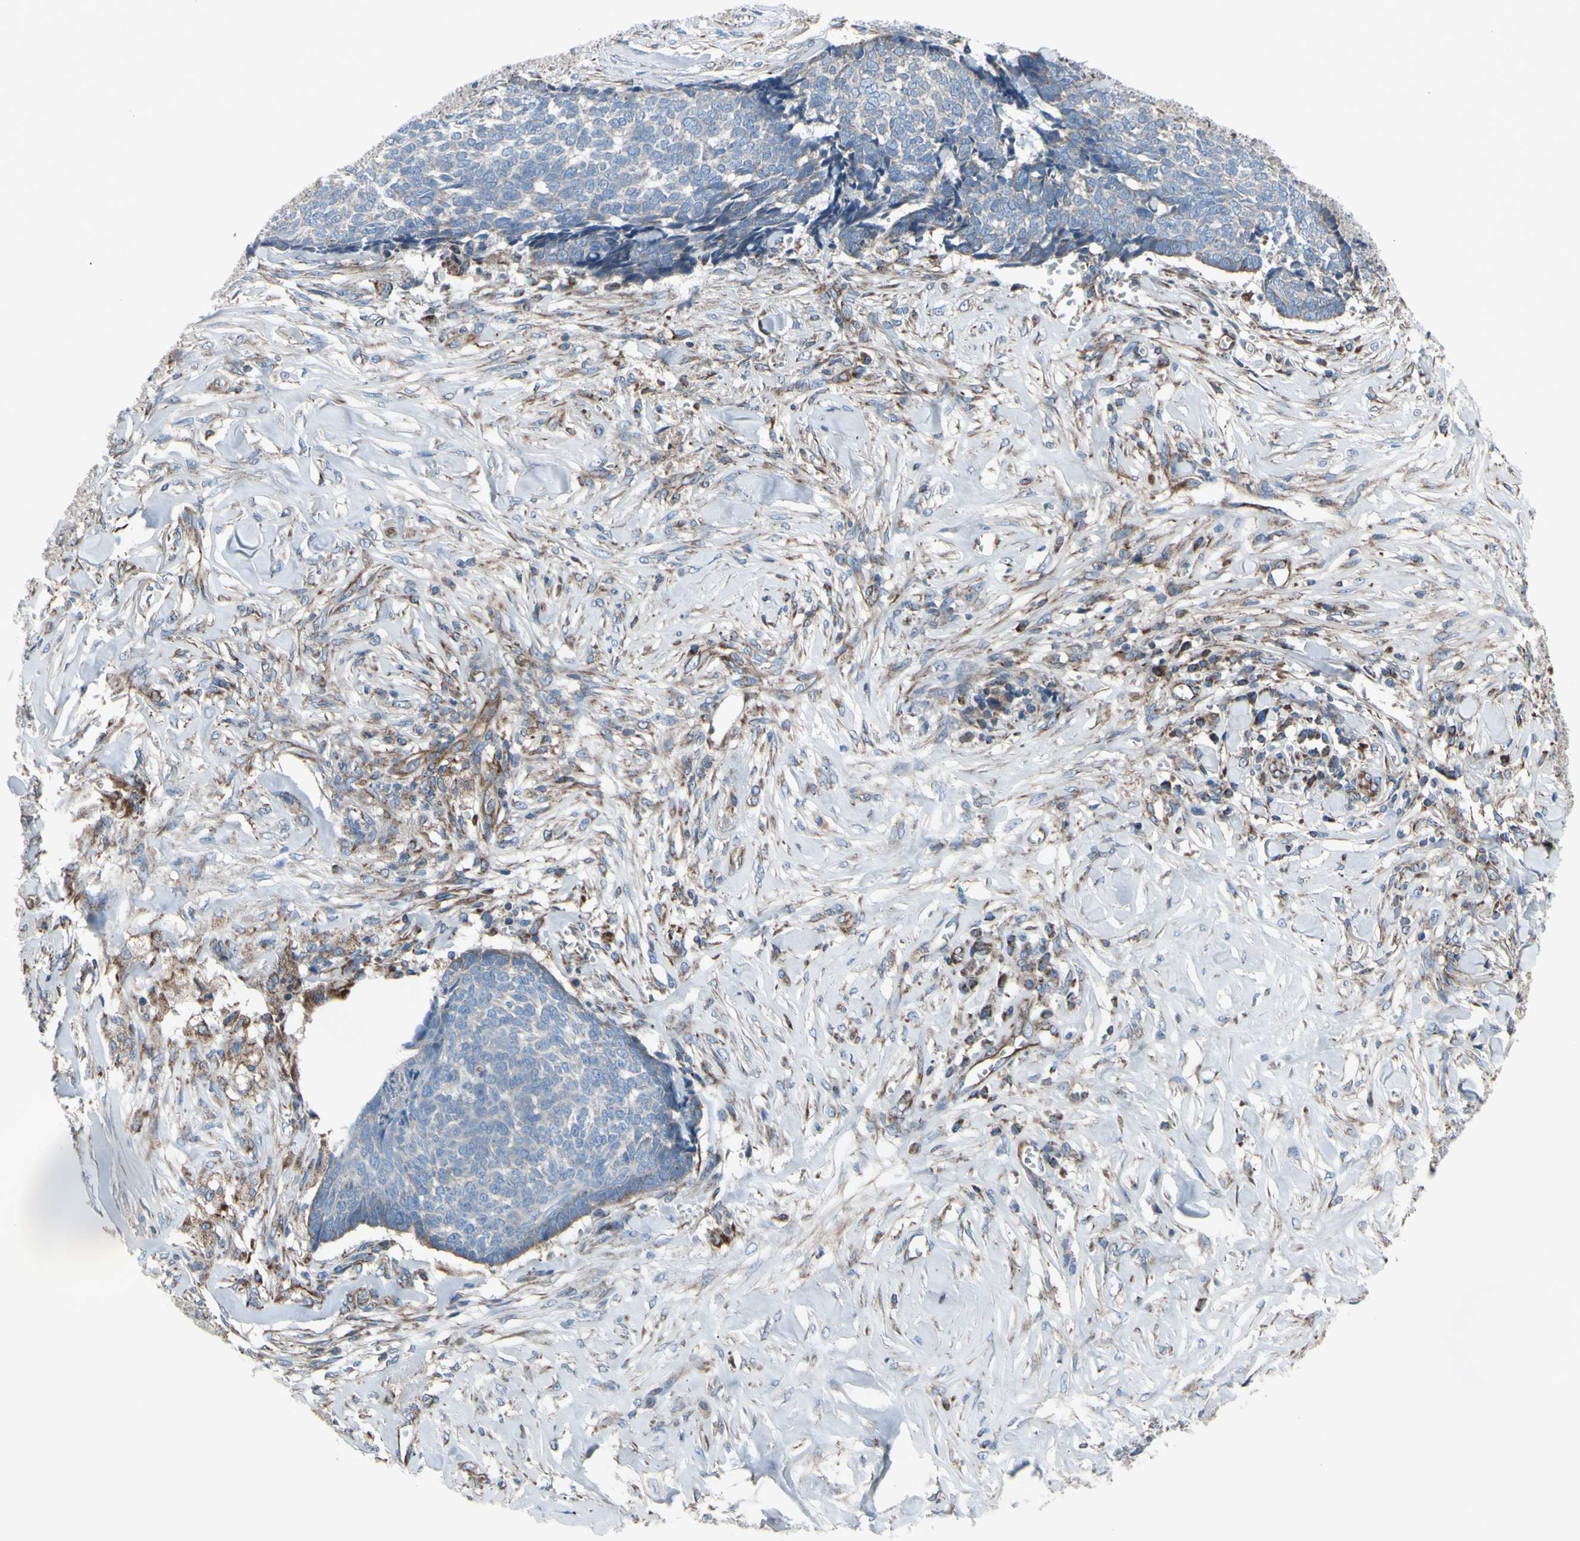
{"staining": {"intensity": "negative", "quantity": "none", "location": "none"}, "tissue": "skin cancer", "cell_type": "Tumor cells", "image_type": "cancer", "snomed": [{"axis": "morphology", "description": "Basal cell carcinoma"}, {"axis": "topography", "description": "Skin"}], "caption": "Immunohistochemistry of skin basal cell carcinoma reveals no positivity in tumor cells. (DAB (3,3'-diaminobenzidine) immunohistochemistry, high magnification).", "gene": "EMC7", "patient": {"sex": "male", "age": 84}}